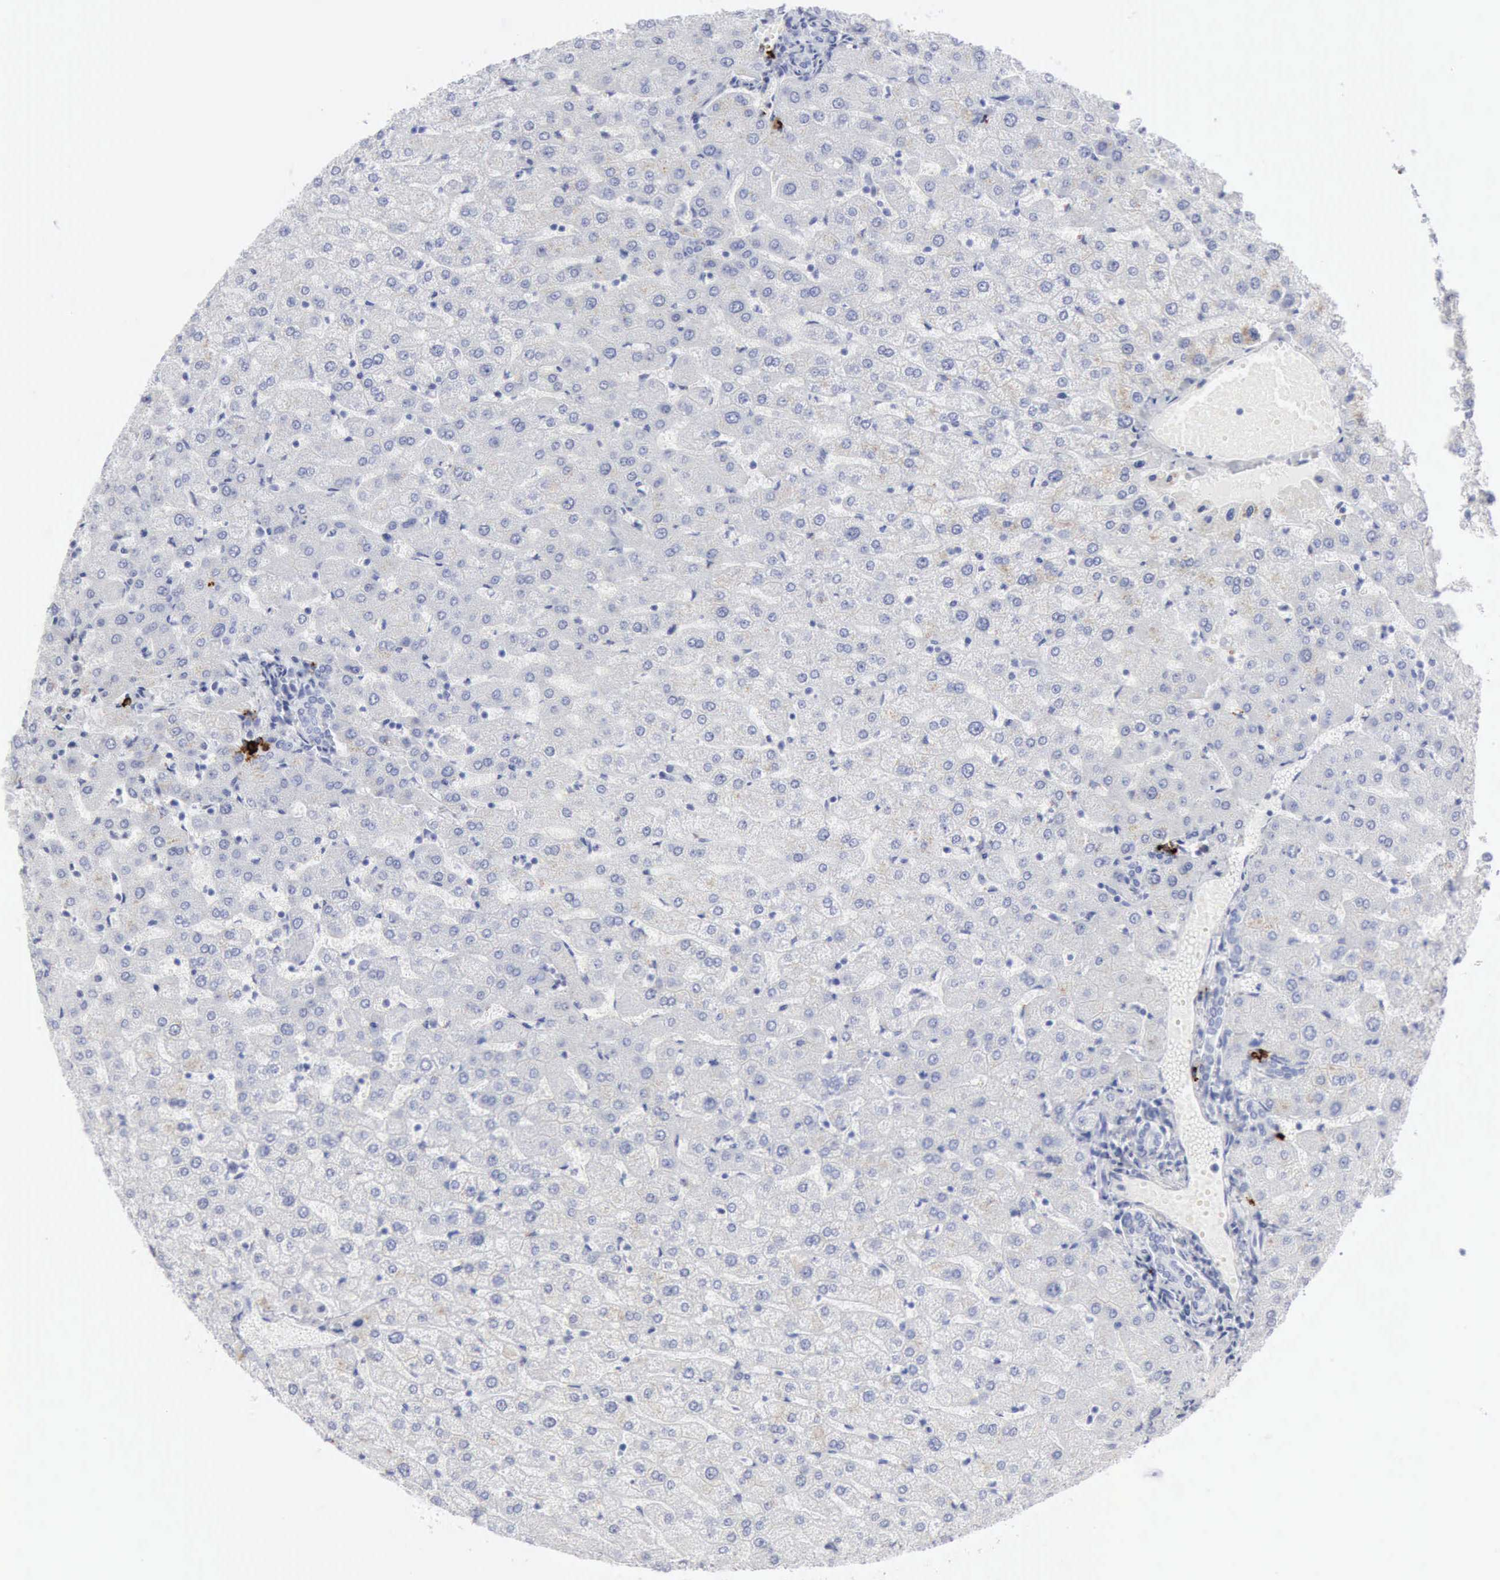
{"staining": {"intensity": "negative", "quantity": "none", "location": "none"}, "tissue": "liver", "cell_type": "Cholangiocytes", "image_type": "normal", "snomed": [{"axis": "morphology", "description": "Normal tissue, NOS"}, {"axis": "morphology", "description": "Fibrosis, NOS"}, {"axis": "topography", "description": "Liver"}], "caption": "A high-resolution image shows IHC staining of benign liver, which shows no significant expression in cholangiocytes.", "gene": "CMA1", "patient": {"sex": "female", "age": 29}}